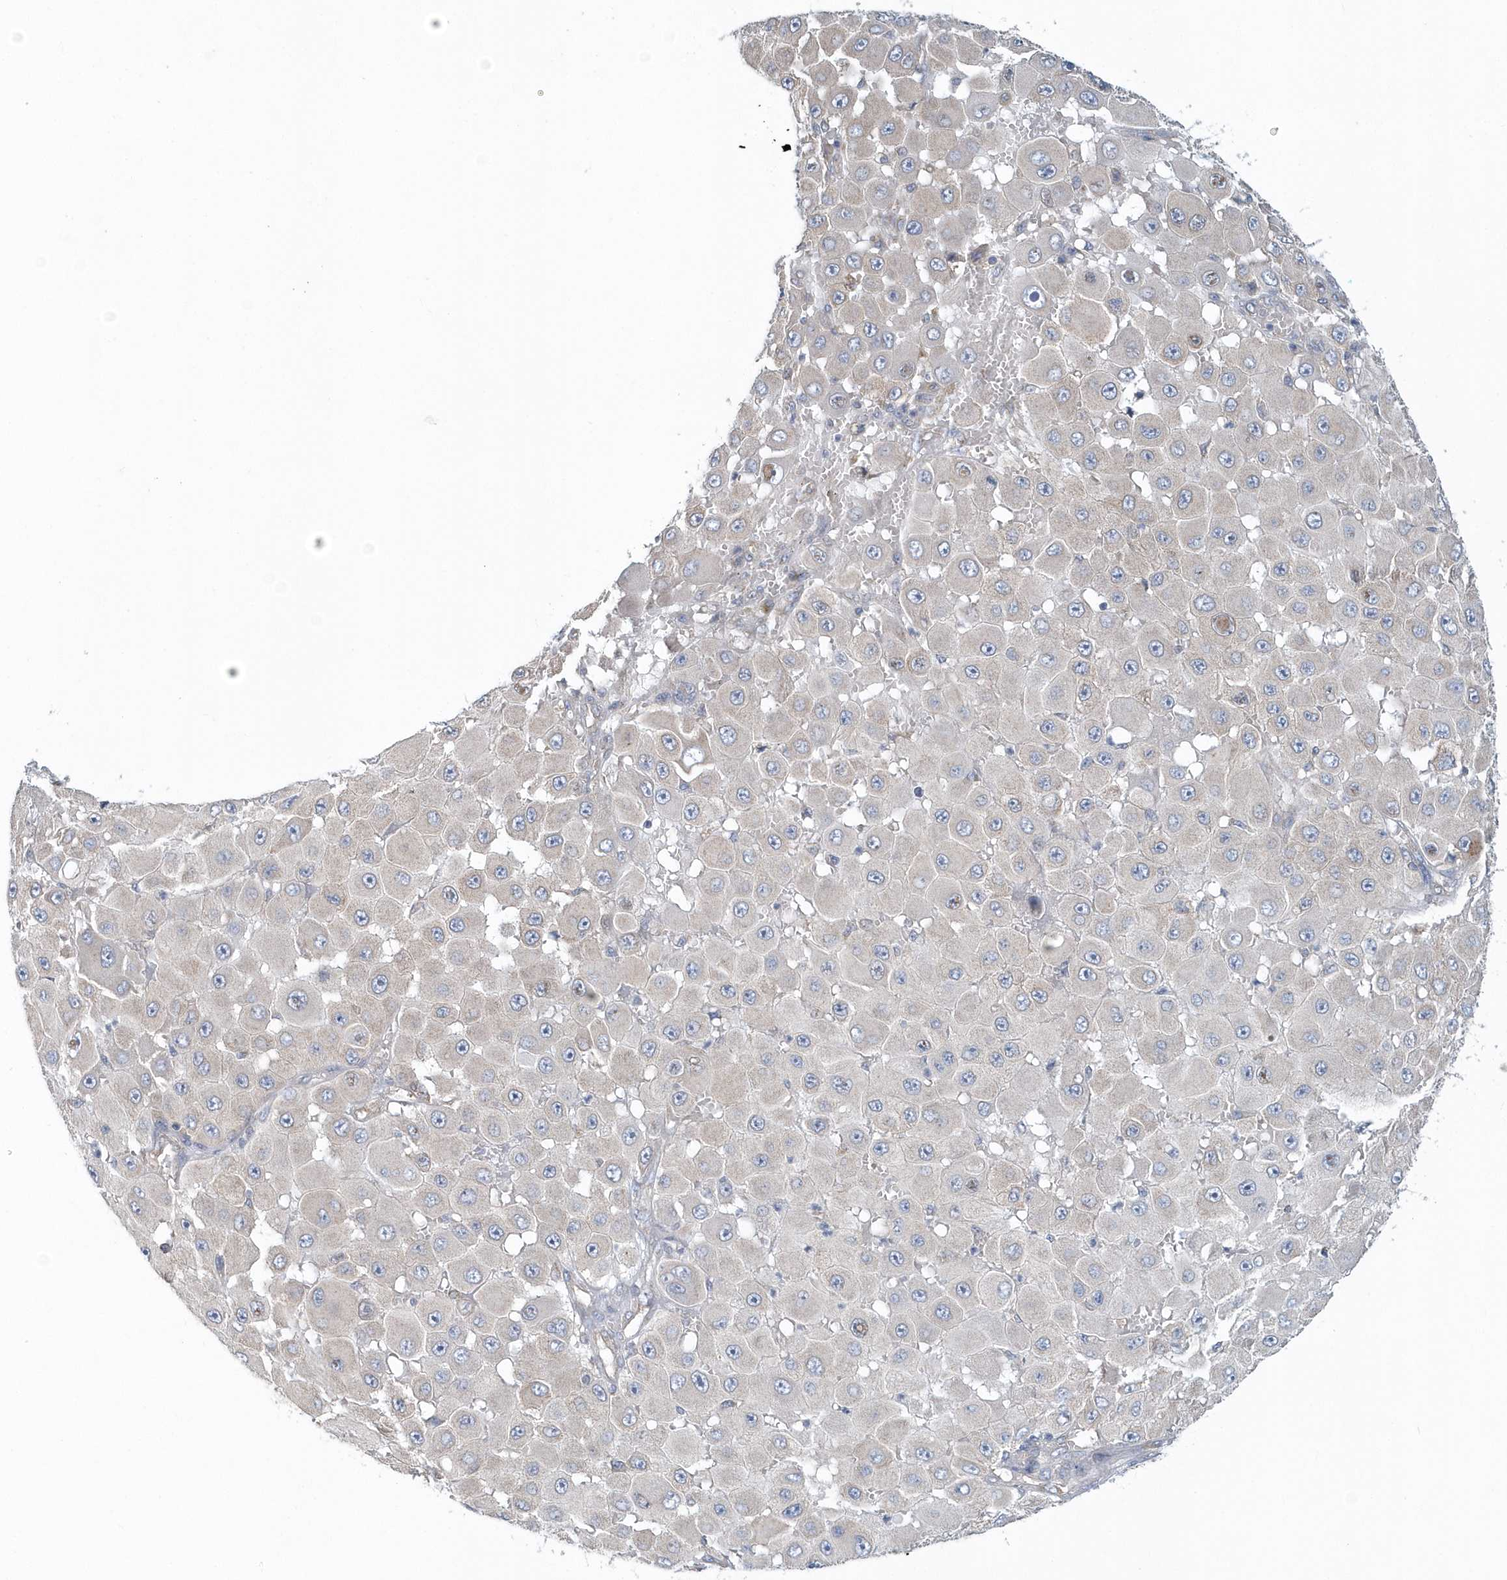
{"staining": {"intensity": "negative", "quantity": "none", "location": "none"}, "tissue": "melanoma", "cell_type": "Tumor cells", "image_type": "cancer", "snomed": [{"axis": "morphology", "description": "Malignant melanoma, NOS"}, {"axis": "topography", "description": "Skin"}], "caption": "DAB immunohistochemical staining of melanoma reveals no significant positivity in tumor cells.", "gene": "EIF3C", "patient": {"sex": "female", "age": 81}}